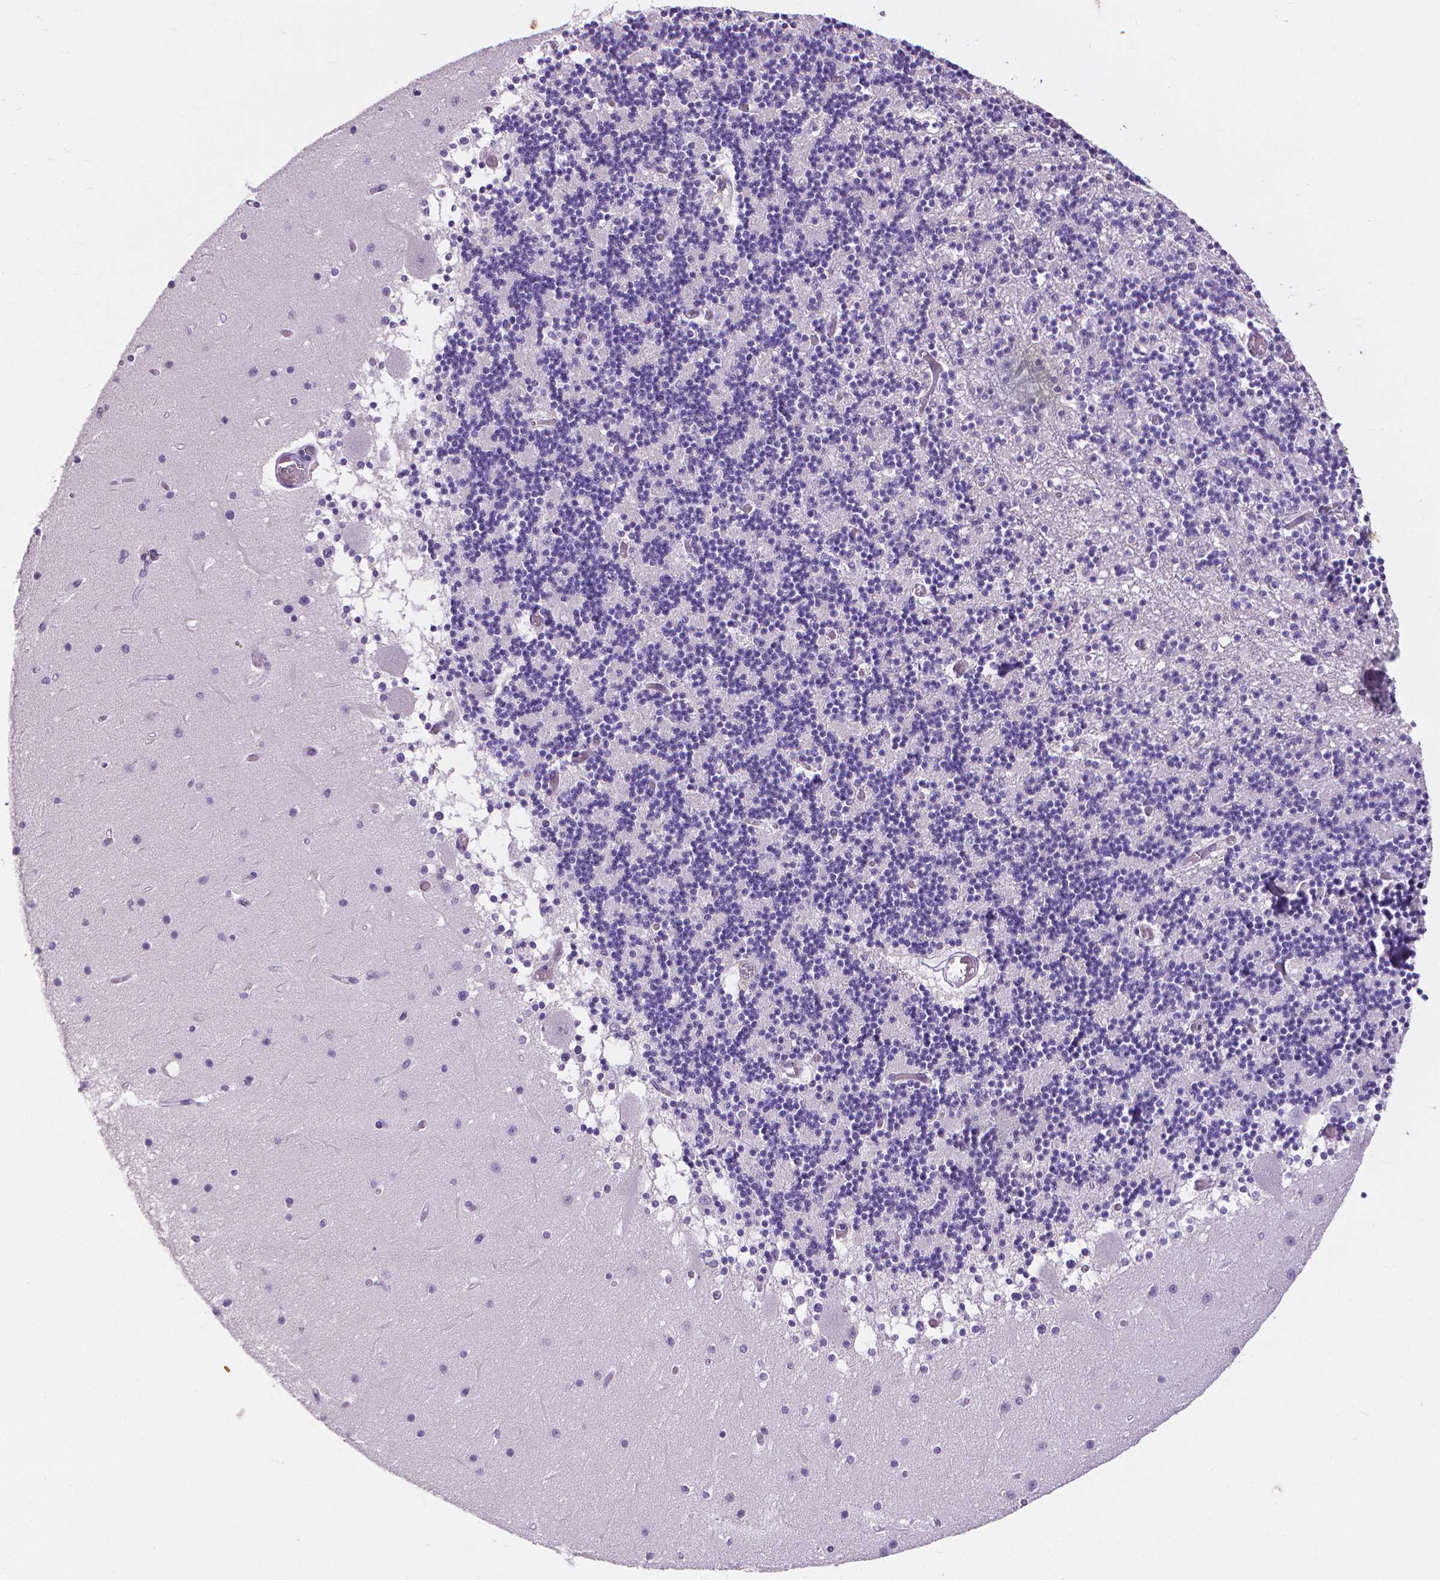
{"staining": {"intensity": "negative", "quantity": "none", "location": "none"}, "tissue": "cerebellum", "cell_type": "Cells in granular layer", "image_type": "normal", "snomed": [{"axis": "morphology", "description": "Normal tissue, NOS"}, {"axis": "topography", "description": "Cerebellum"}], "caption": "DAB (3,3'-diaminobenzidine) immunohistochemical staining of normal human cerebellum exhibits no significant staining in cells in granular layer. Brightfield microscopy of immunohistochemistry stained with DAB (3,3'-diaminobenzidine) (brown) and hematoxylin (blue), captured at high magnification.", "gene": "CD4", "patient": {"sex": "female", "age": 28}}